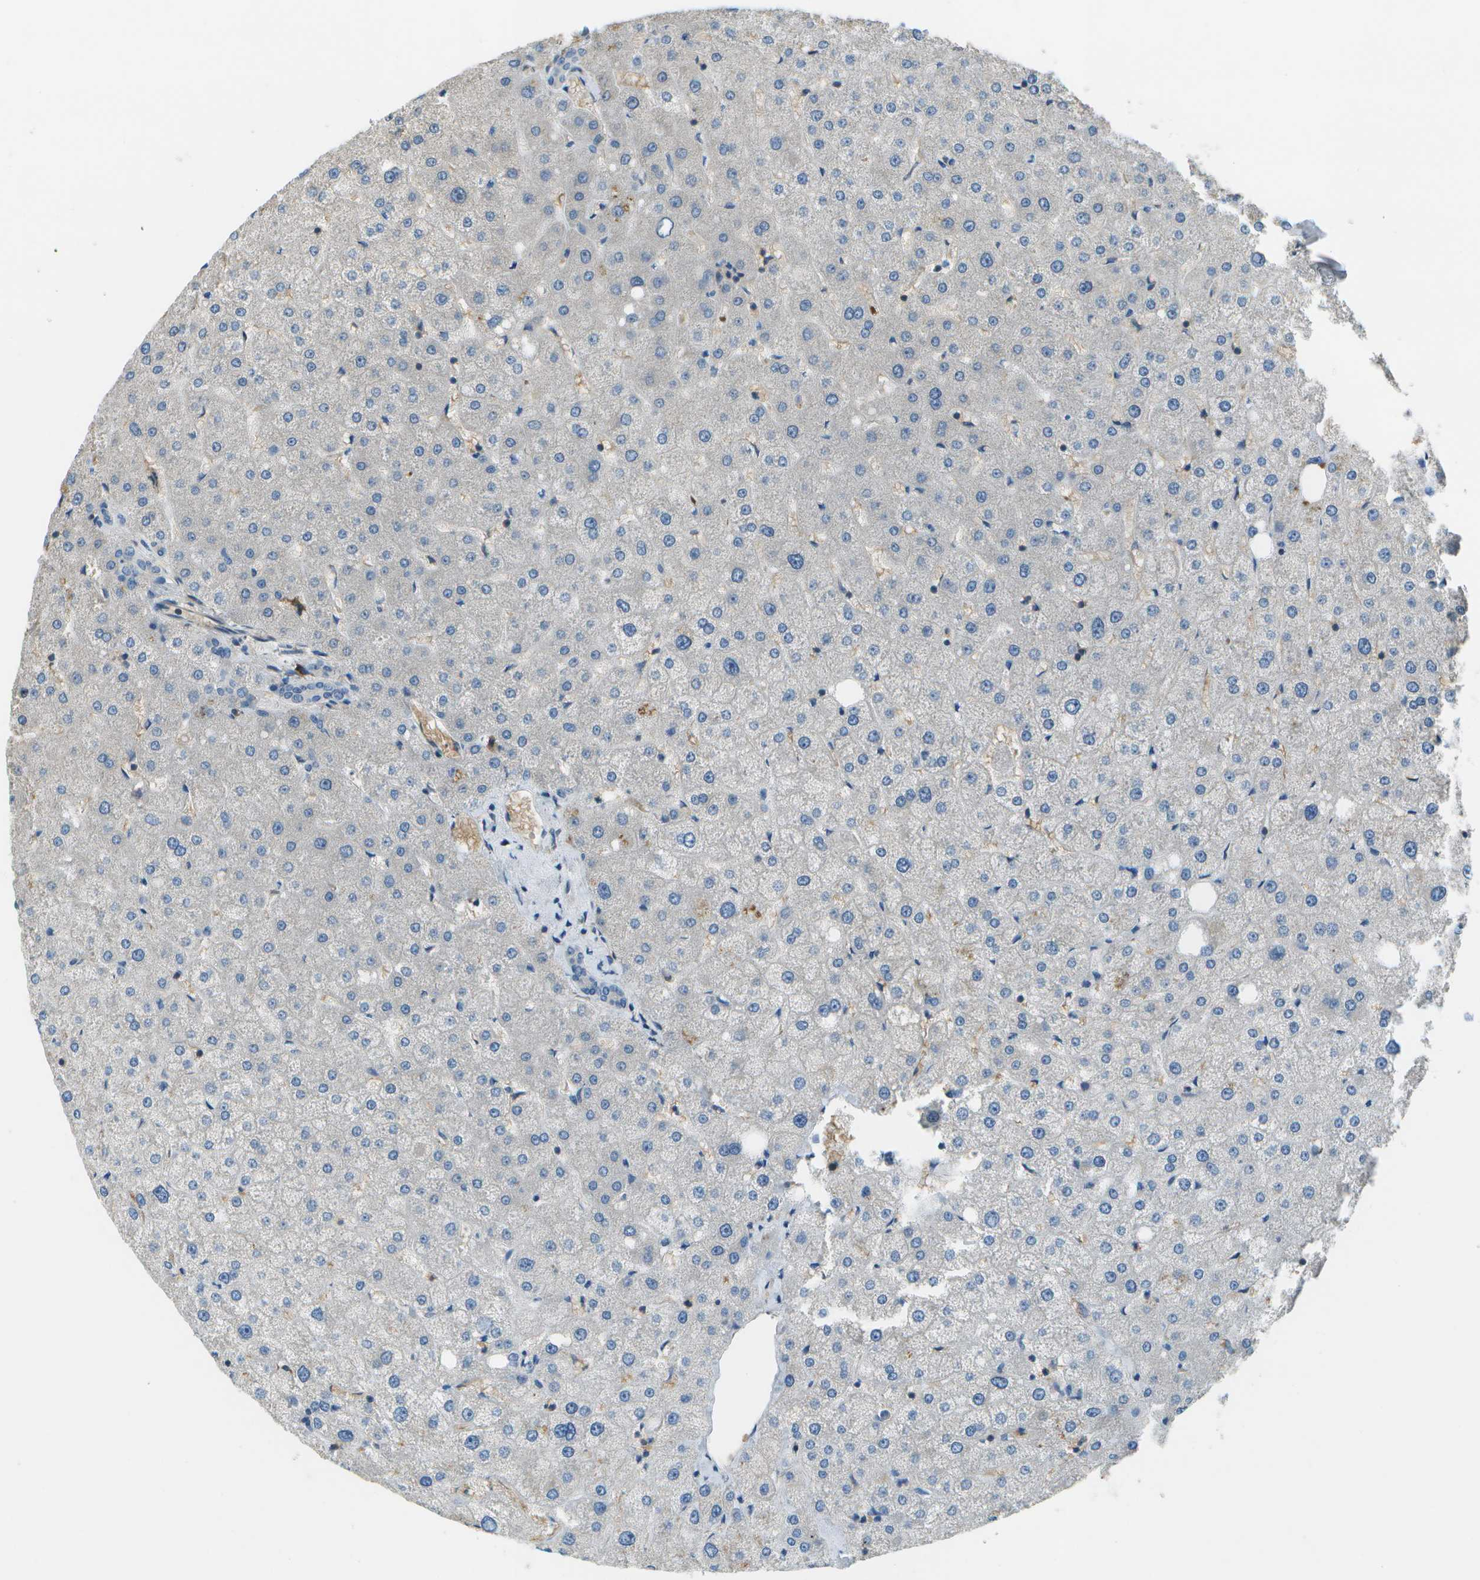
{"staining": {"intensity": "negative", "quantity": "none", "location": "none"}, "tissue": "liver", "cell_type": "Cholangiocytes", "image_type": "normal", "snomed": [{"axis": "morphology", "description": "Normal tissue, NOS"}, {"axis": "topography", "description": "Liver"}], "caption": "Liver was stained to show a protein in brown. There is no significant expression in cholangiocytes.", "gene": "CTIF", "patient": {"sex": "male", "age": 73}}